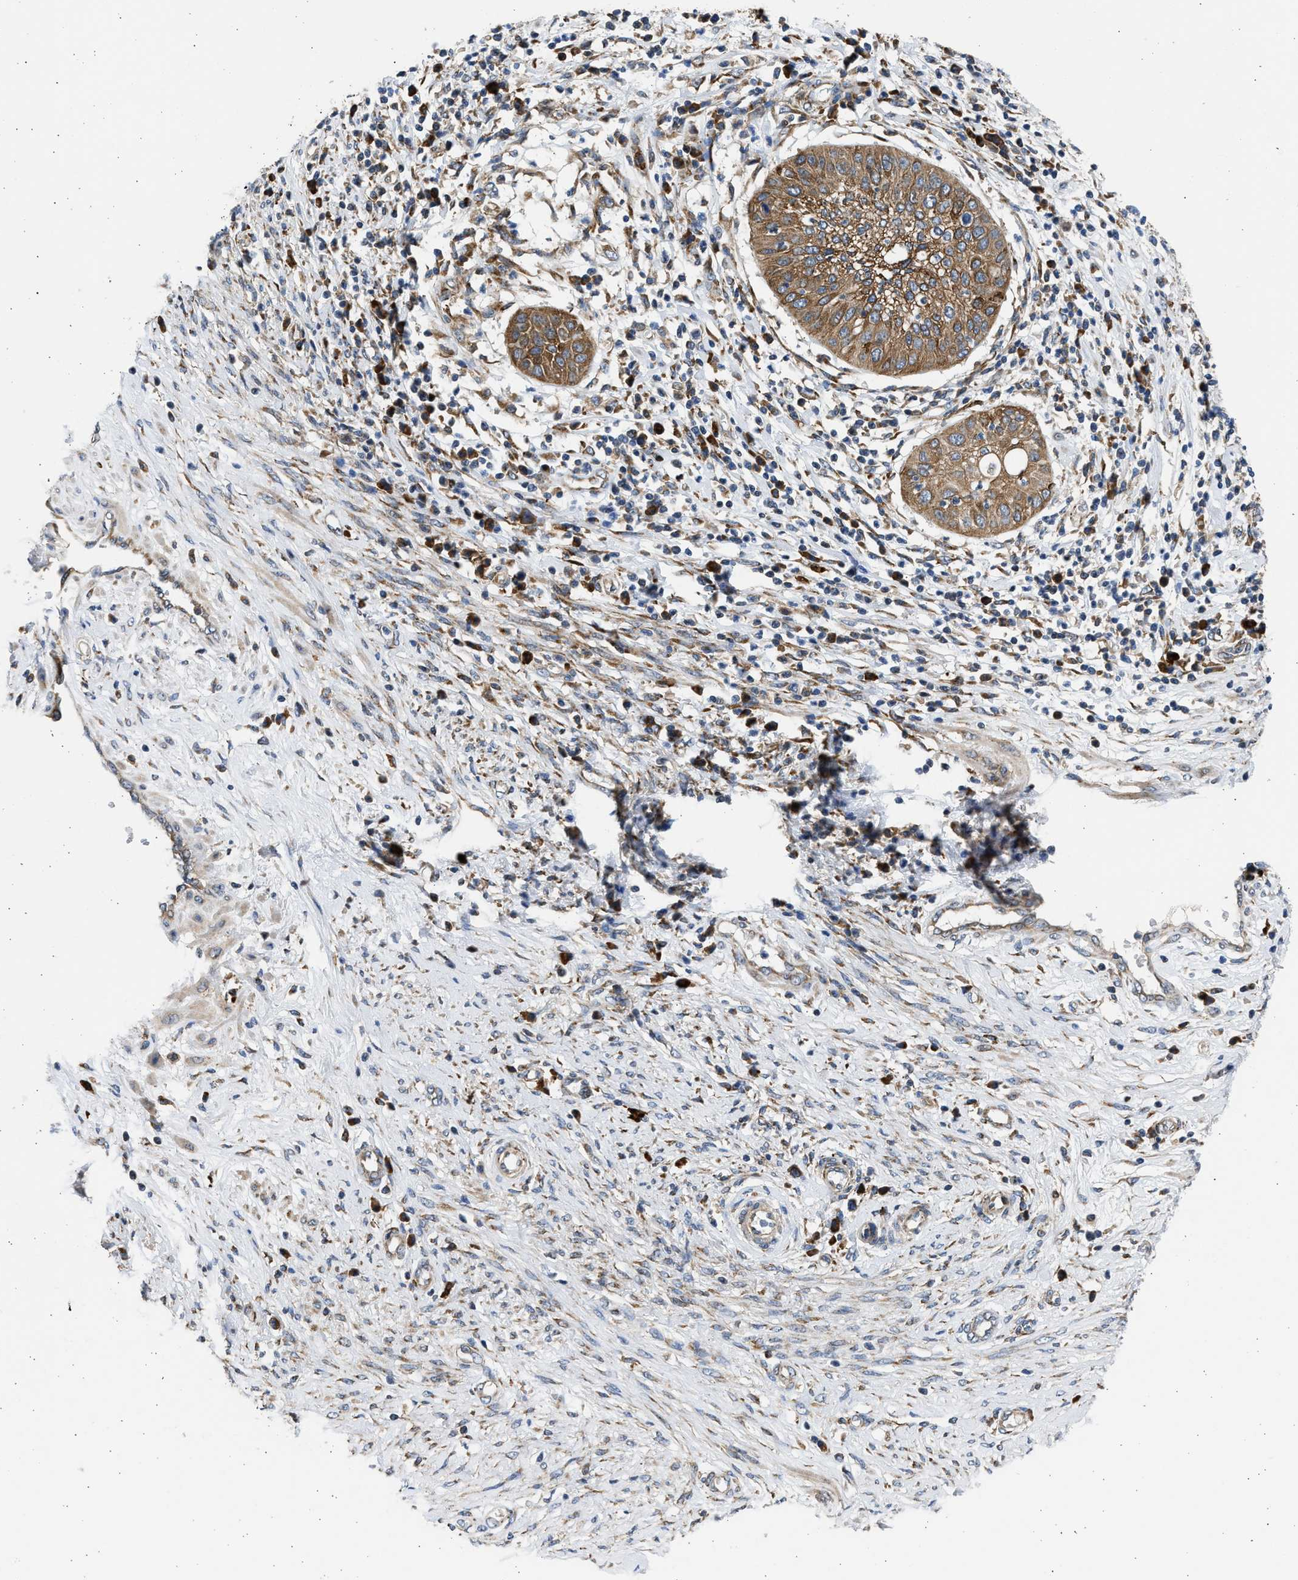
{"staining": {"intensity": "moderate", "quantity": ">75%", "location": "cytoplasmic/membranous"}, "tissue": "cervical cancer", "cell_type": "Tumor cells", "image_type": "cancer", "snomed": [{"axis": "morphology", "description": "Normal tissue, NOS"}, {"axis": "morphology", "description": "Squamous cell carcinoma, NOS"}, {"axis": "topography", "description": "Cervix"}], "caption": "IHC (DAB) staining of human cervical squamous cell carcinoma displays moderate cytoplasmic/membranous protein expression in approximately >75% of tumor cells.", "gene": "PLD2", "patient": {"sex": "female", "age": 39}}